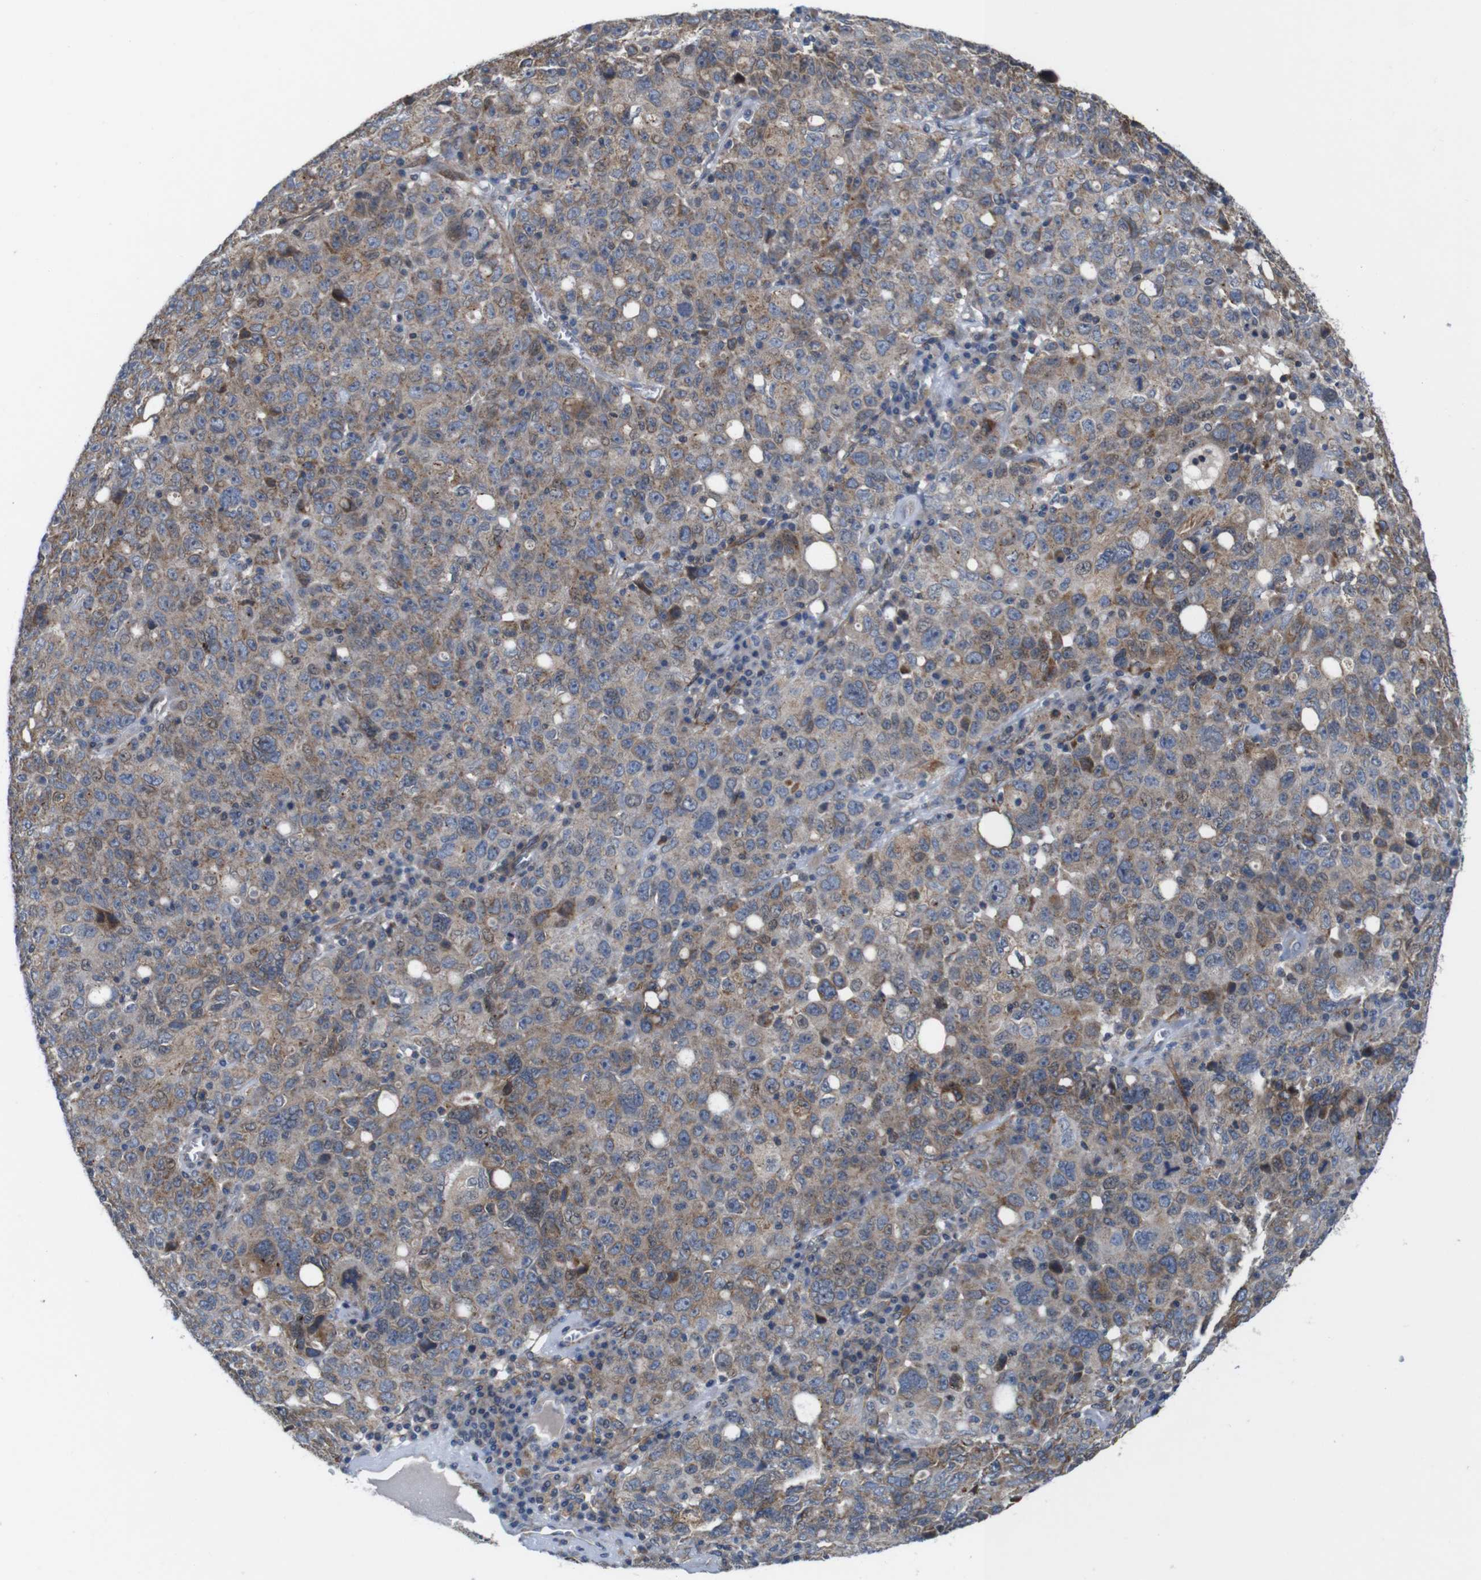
{"staining": {"intensity": "weak", "quantity": ">75%", "location": "cytoplasmic/membranous"}, "tissue": "ovarian cancer", "cell_type": "Tumor cells", "image_type": "cancer", "snomed": [{"axis": "morphology", "description": "Carcinoma, endometroid"}, {"axis": "topography", "description": "Ovary"}], "caption": "Protein staining shows weak cytoplasmic/membranous staining in approximately >75% of tumor cells in ovarian cancer. (Brightfield microscopy of DAB IHC at high magnification).", "gene": "GGT7", "patient": {"sex": "female", "age": 62}}